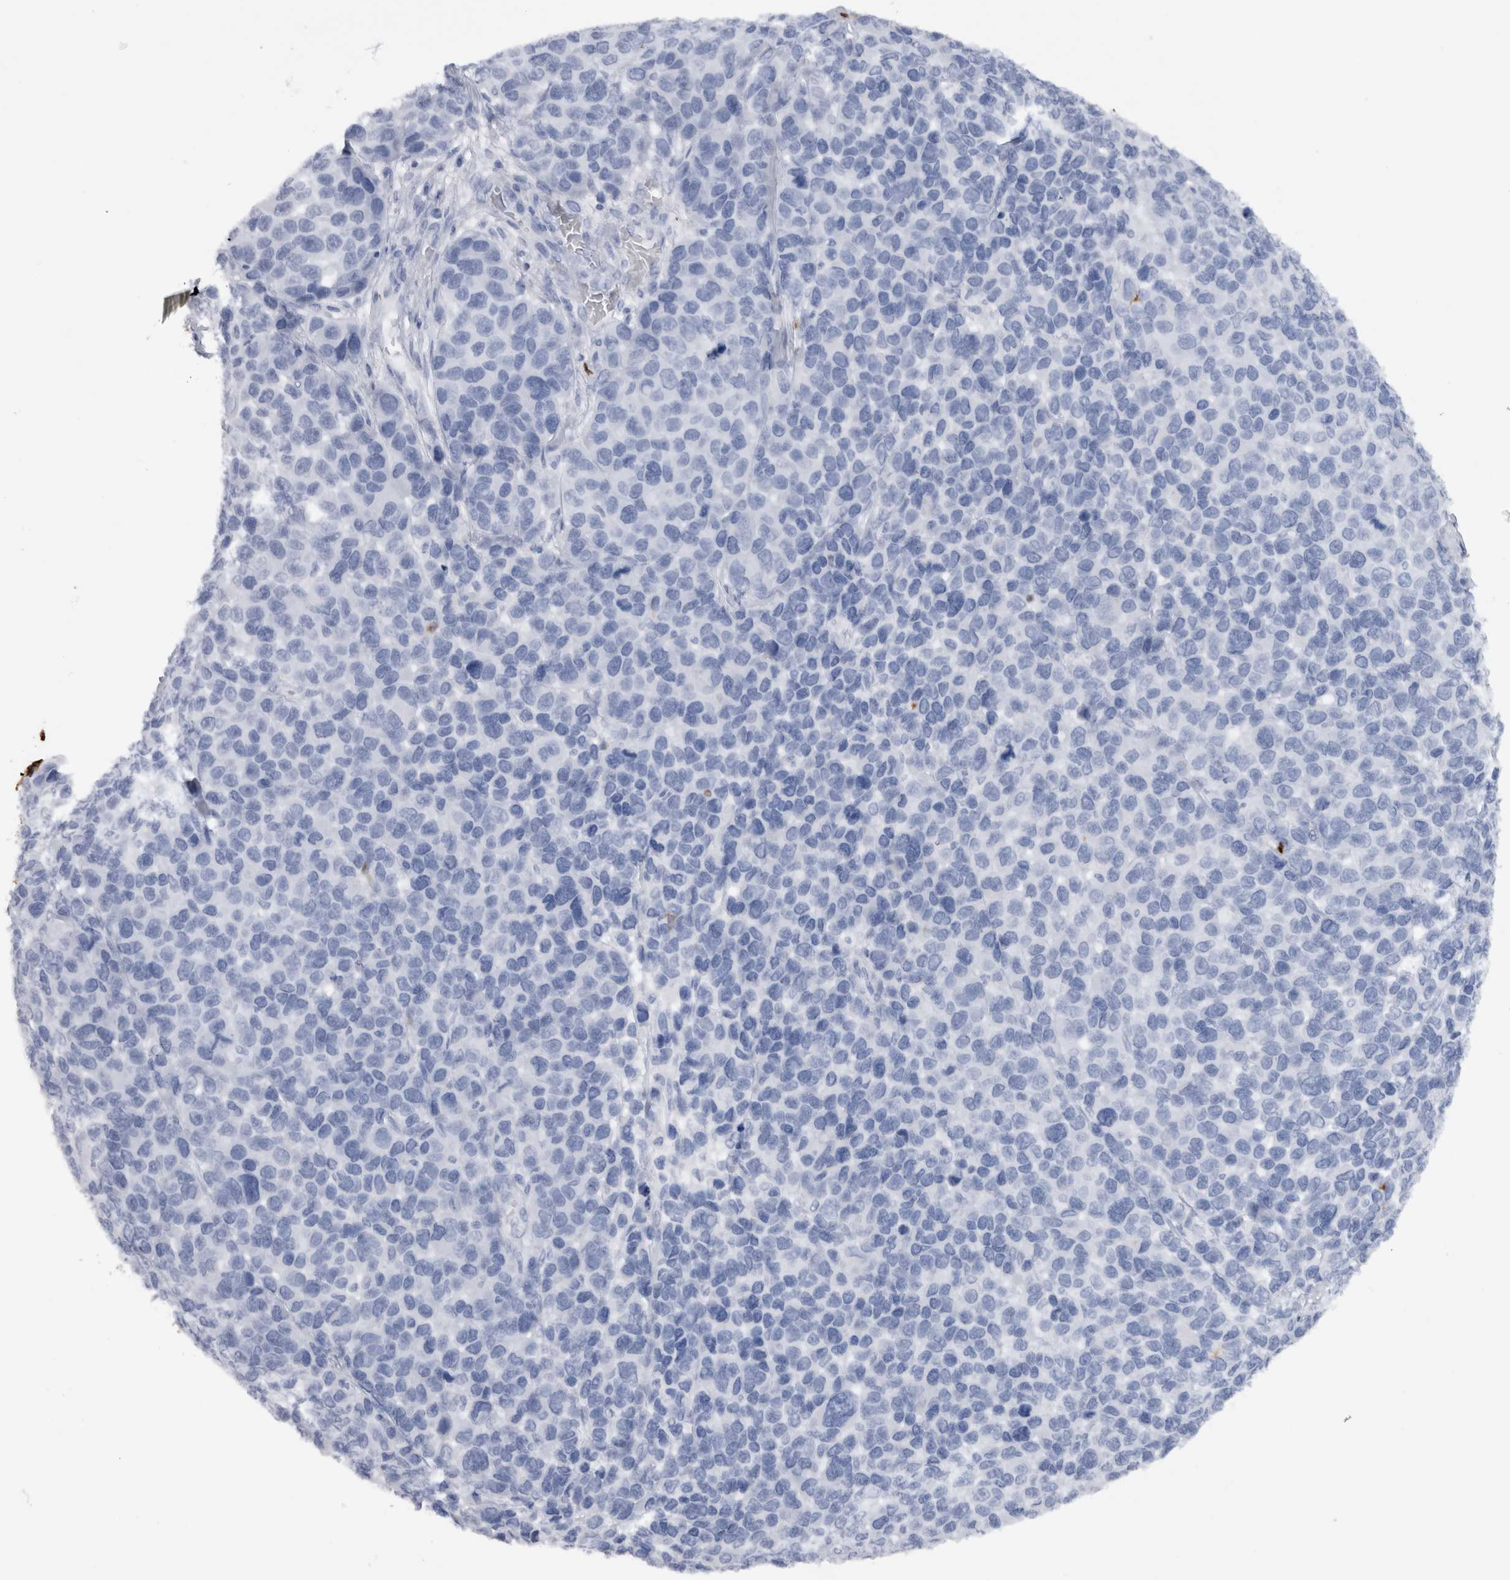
{"staining": {"intensity": "negative", "quantity": "none", "location": "none"}, "tissue": "melanoma", "cell_type": "Tumor cells", "image_type": "cancer", "snomed": [{"axis": "morphology", "description": "Malignant melanoma, NOS"}, {"axis": "topography", "description": "Skin"}], "caption": "This is a image of immunohistochemistry staining of melanoma, which shows no staining in tumor cells.", "gene": "S100A8", "patient": {"sex": "male", "age": 53}}